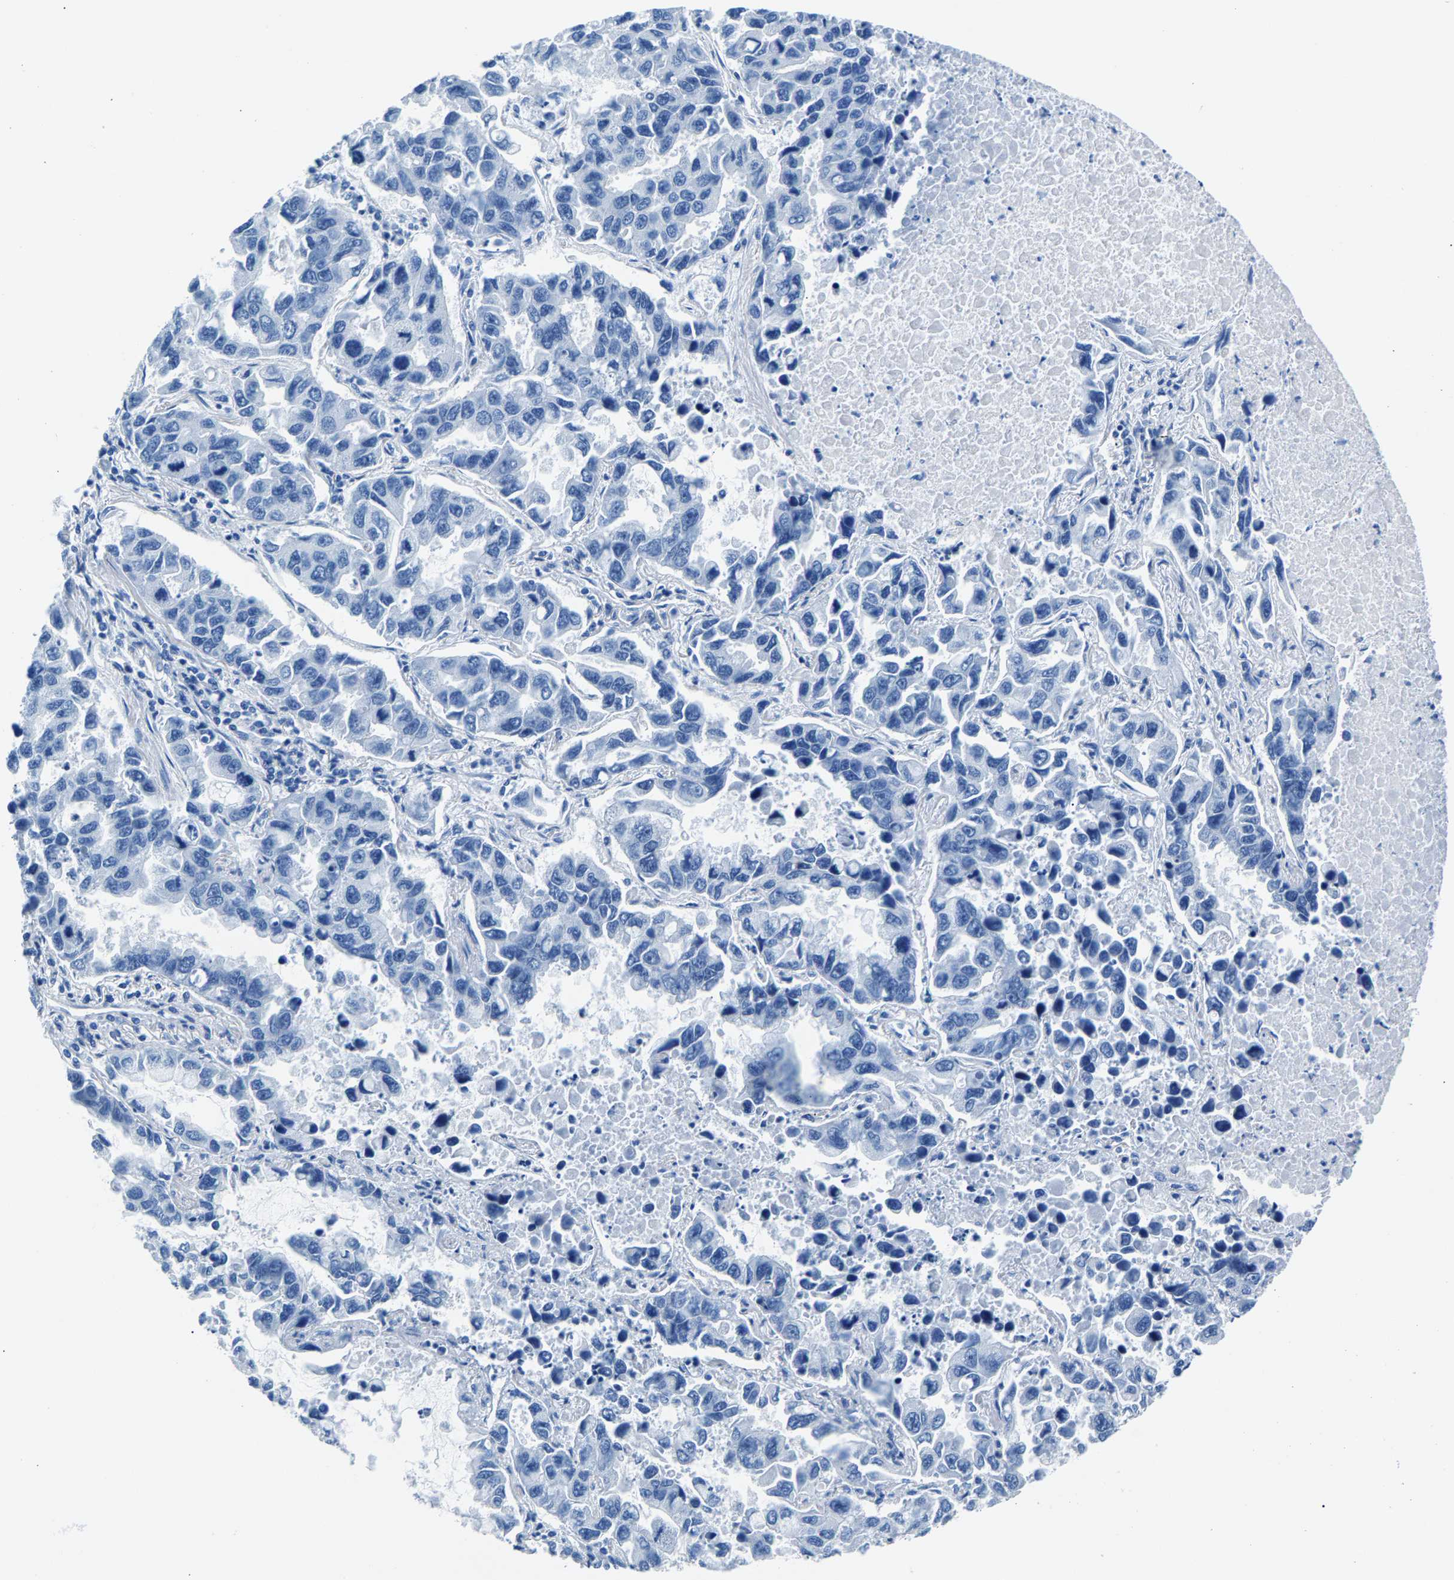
{"staining": {"intensity": "negative", "quantity": "none", "location": "none"}, "tissue": "lung cancer", "cell_type": "Tumor cells", "image_type": "cancer", "snomed": [{"axis": "morphology", "description": "Adenocarcinoma, NOS"}, {"axis": "topography", "description": "Lung"}], "caption": "An immunohistochemistry (IHC) histopathology image of lung adenocarcinoma is shown. There is no staining in tumor cells of lung adenocarcinoma.", "gene": "CPS1", "patient": {"sex": "male", "age": 64}}